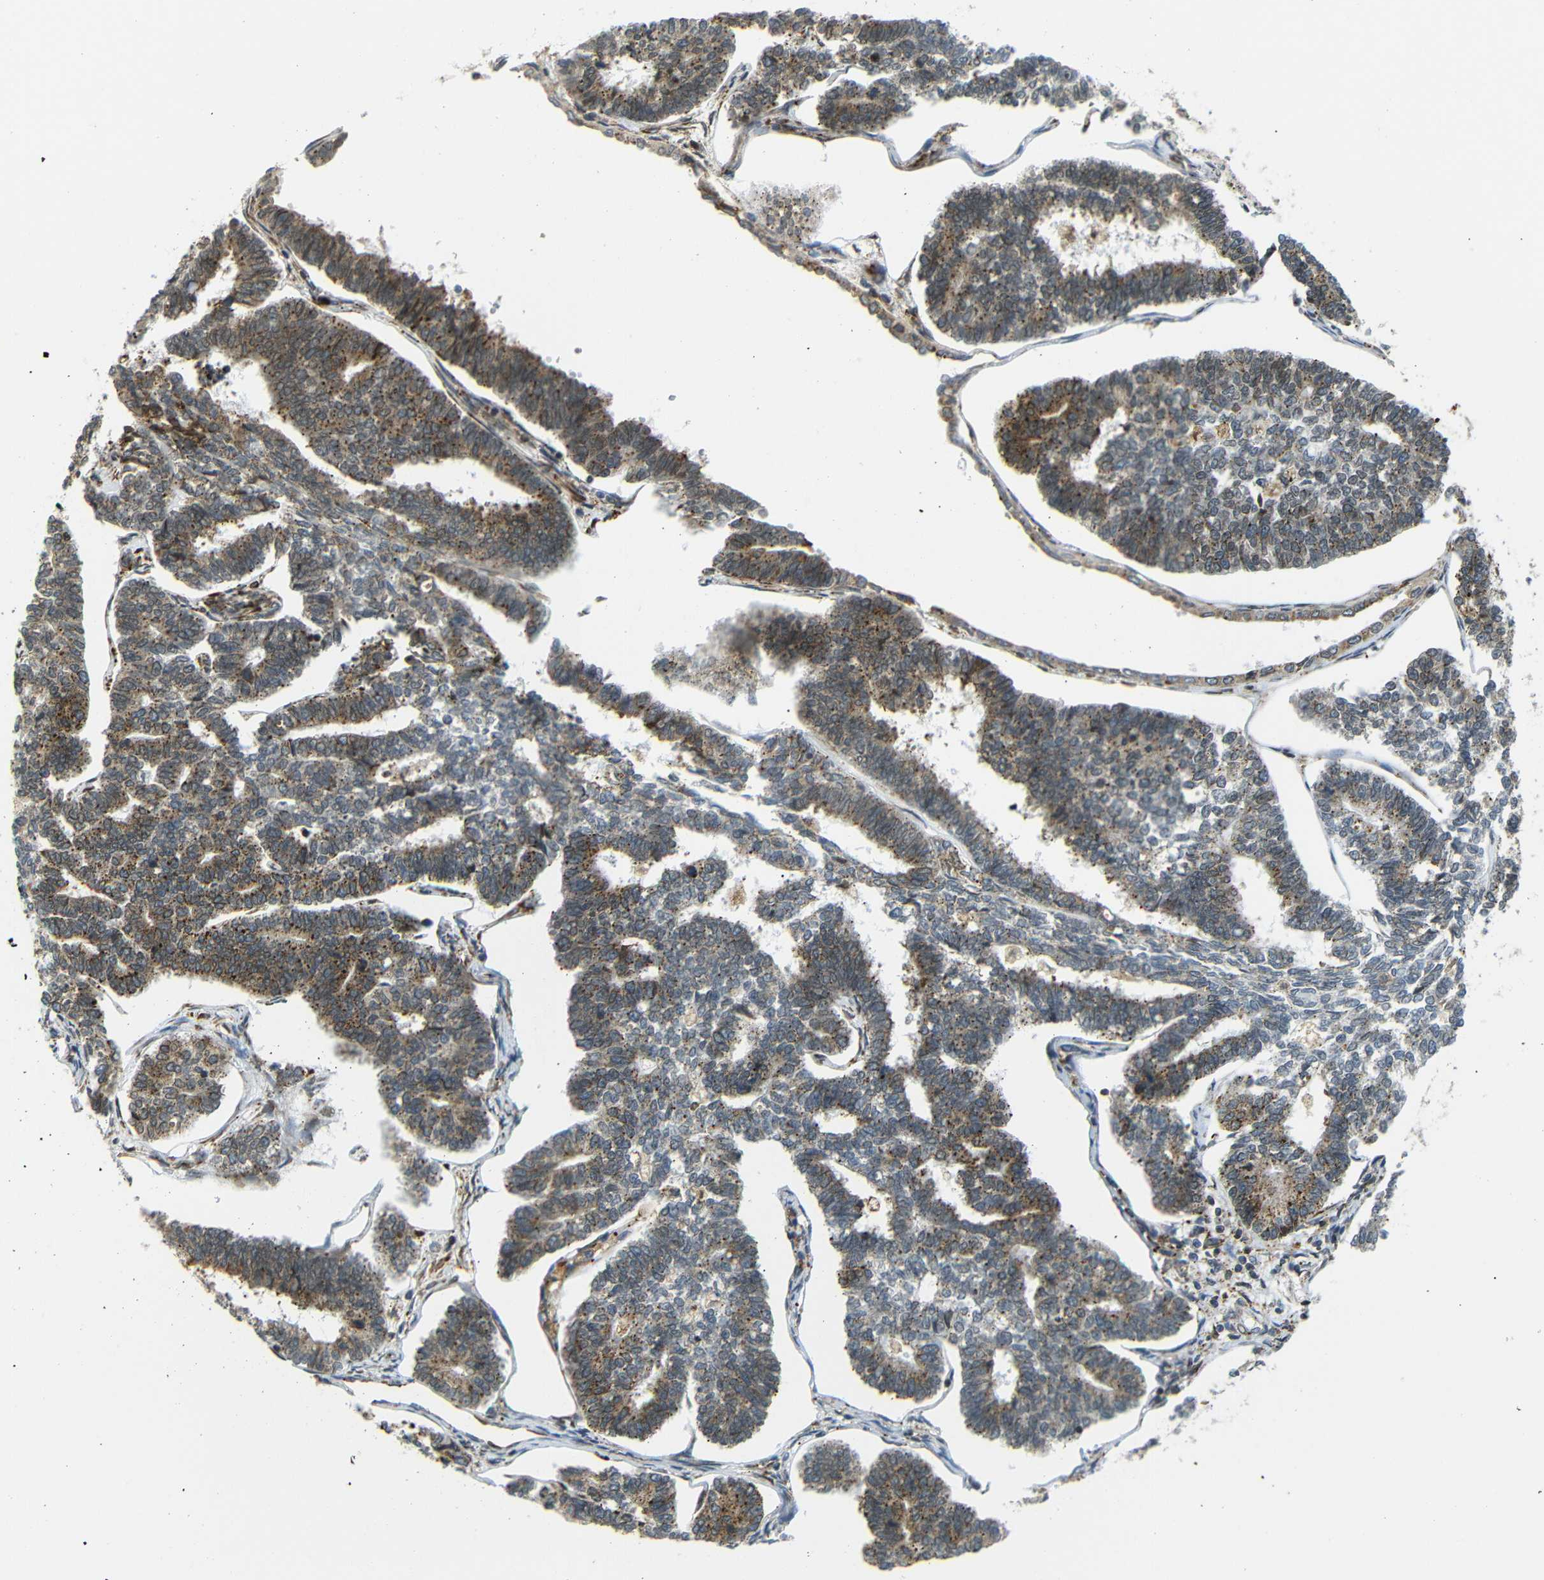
{"staining": {"intensity": "moderate", "quantity": "25%-75%", "location": "cytoplasmic/membranous"}, "tissue": "endometrial cancer", "cell_type": "Tumor cells", "image_type": "cancer", "snomed": [{"axis": "morphology", "description": "Adenocarcinoma, NOS"}, {"axis": "topography", "description": "Endometrium"}], "caption": "DAB (3,3'-diaminobenzidine) immunohistochemical staining of adenocarcinoma (endometrial) displays moderate cytoplasmic/membranous protein positivity in about 25%-75% of tumor cells.", "gene": "SPCS2", "patient": {"sex": "female", "age": 70}}